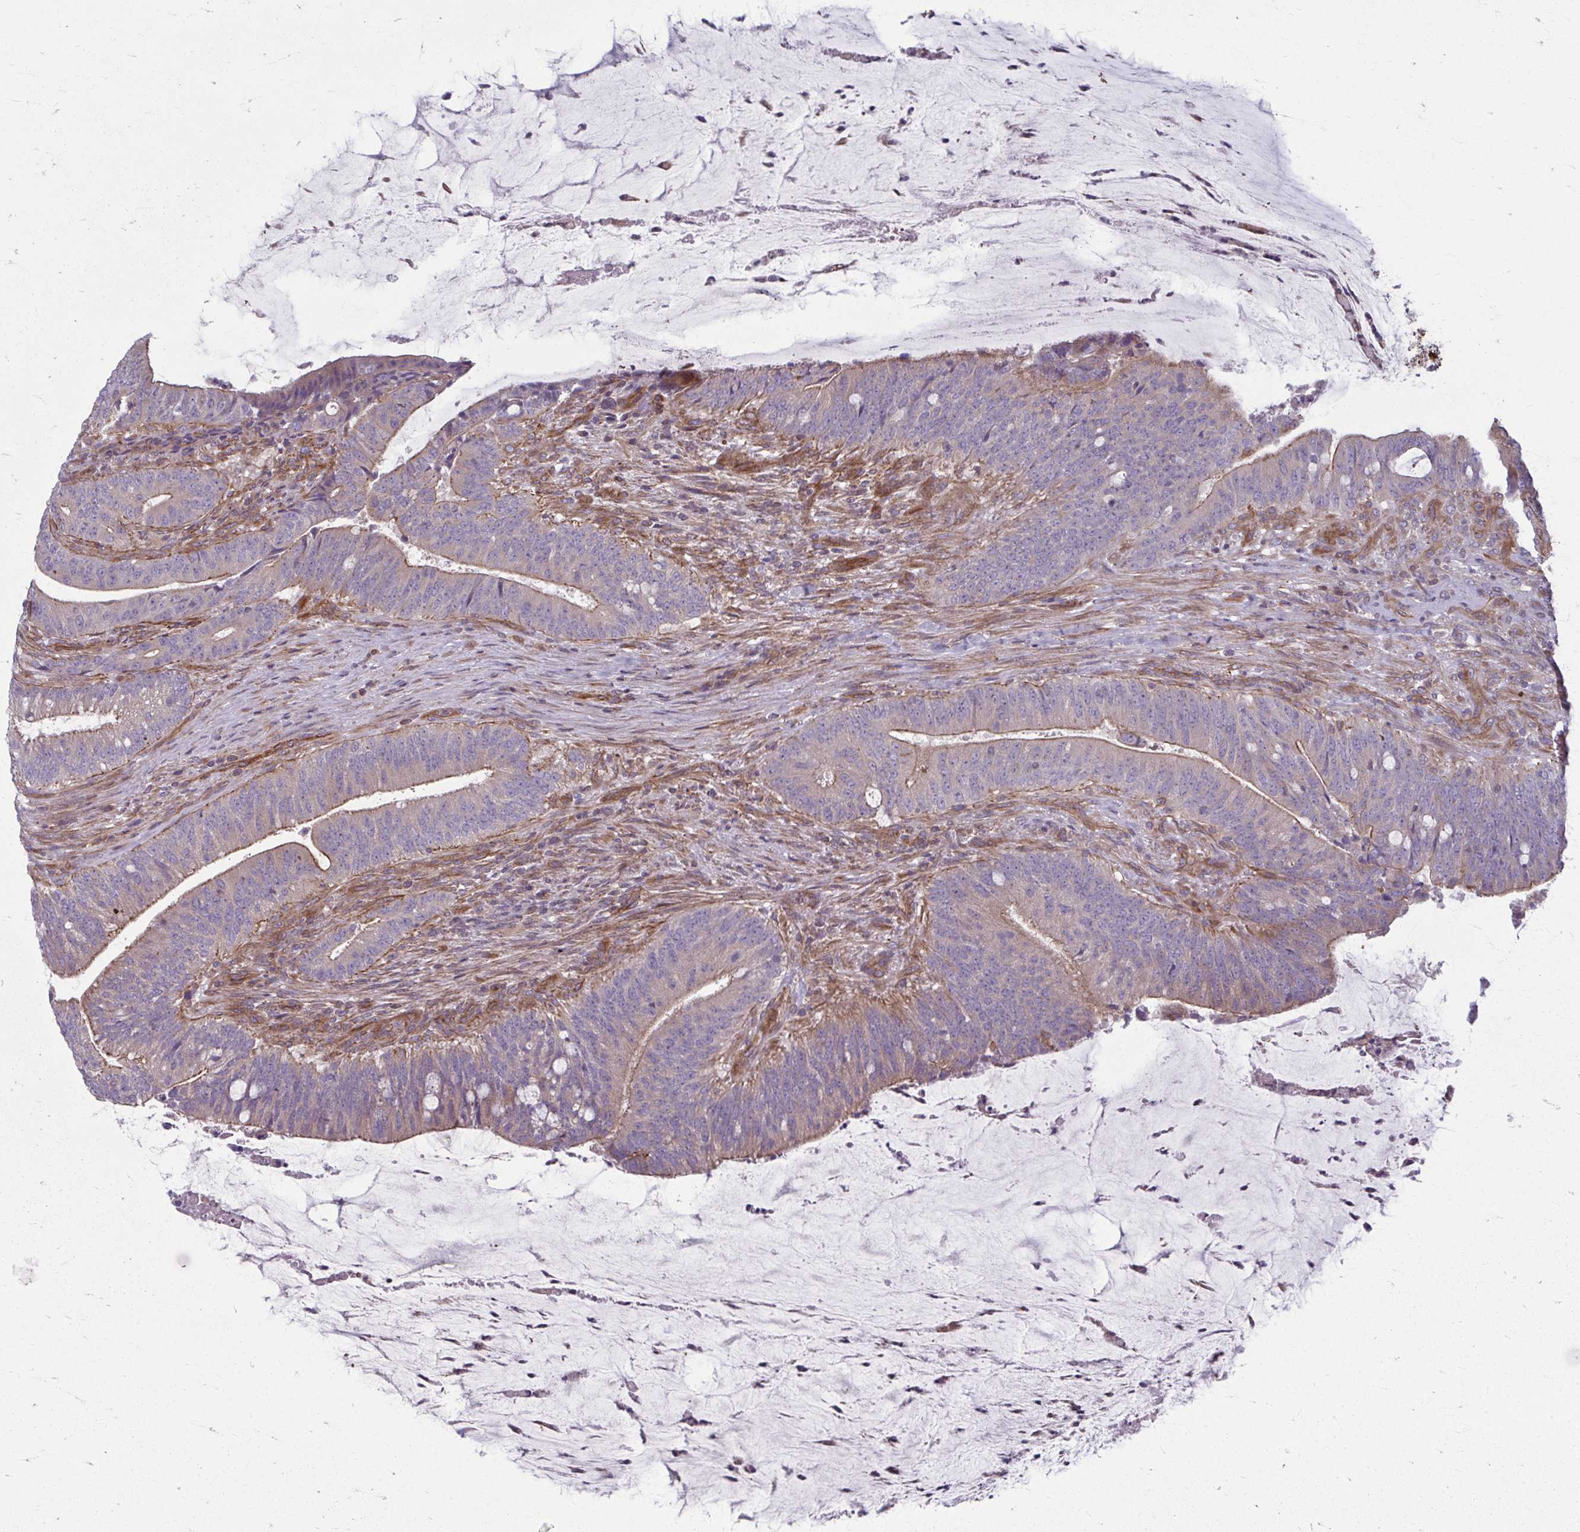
{"staining": {"intensity": "weak", "quantity": "25%-75%", "location": "cytoplasmic/membranous"}, "tissue": "colorectal cancer", "cell_type": "Tumor cells", "image_type": "cancer", "snomed": [{"axis": "morphology", "description": "Adenocarcinoma, NOS"}, {"axis": "topography", "description": "Colon"}], "caption": "Colorectal cancer stained with DAB (3,3'-diaminobenzidine) immunohistochemistry exhibits low levels of weak cytoplasmic/membranous expression in about 25%-75% of tumor cells.", "gene": "EID2B", "patient": {"sex": "female", "age": 43}}